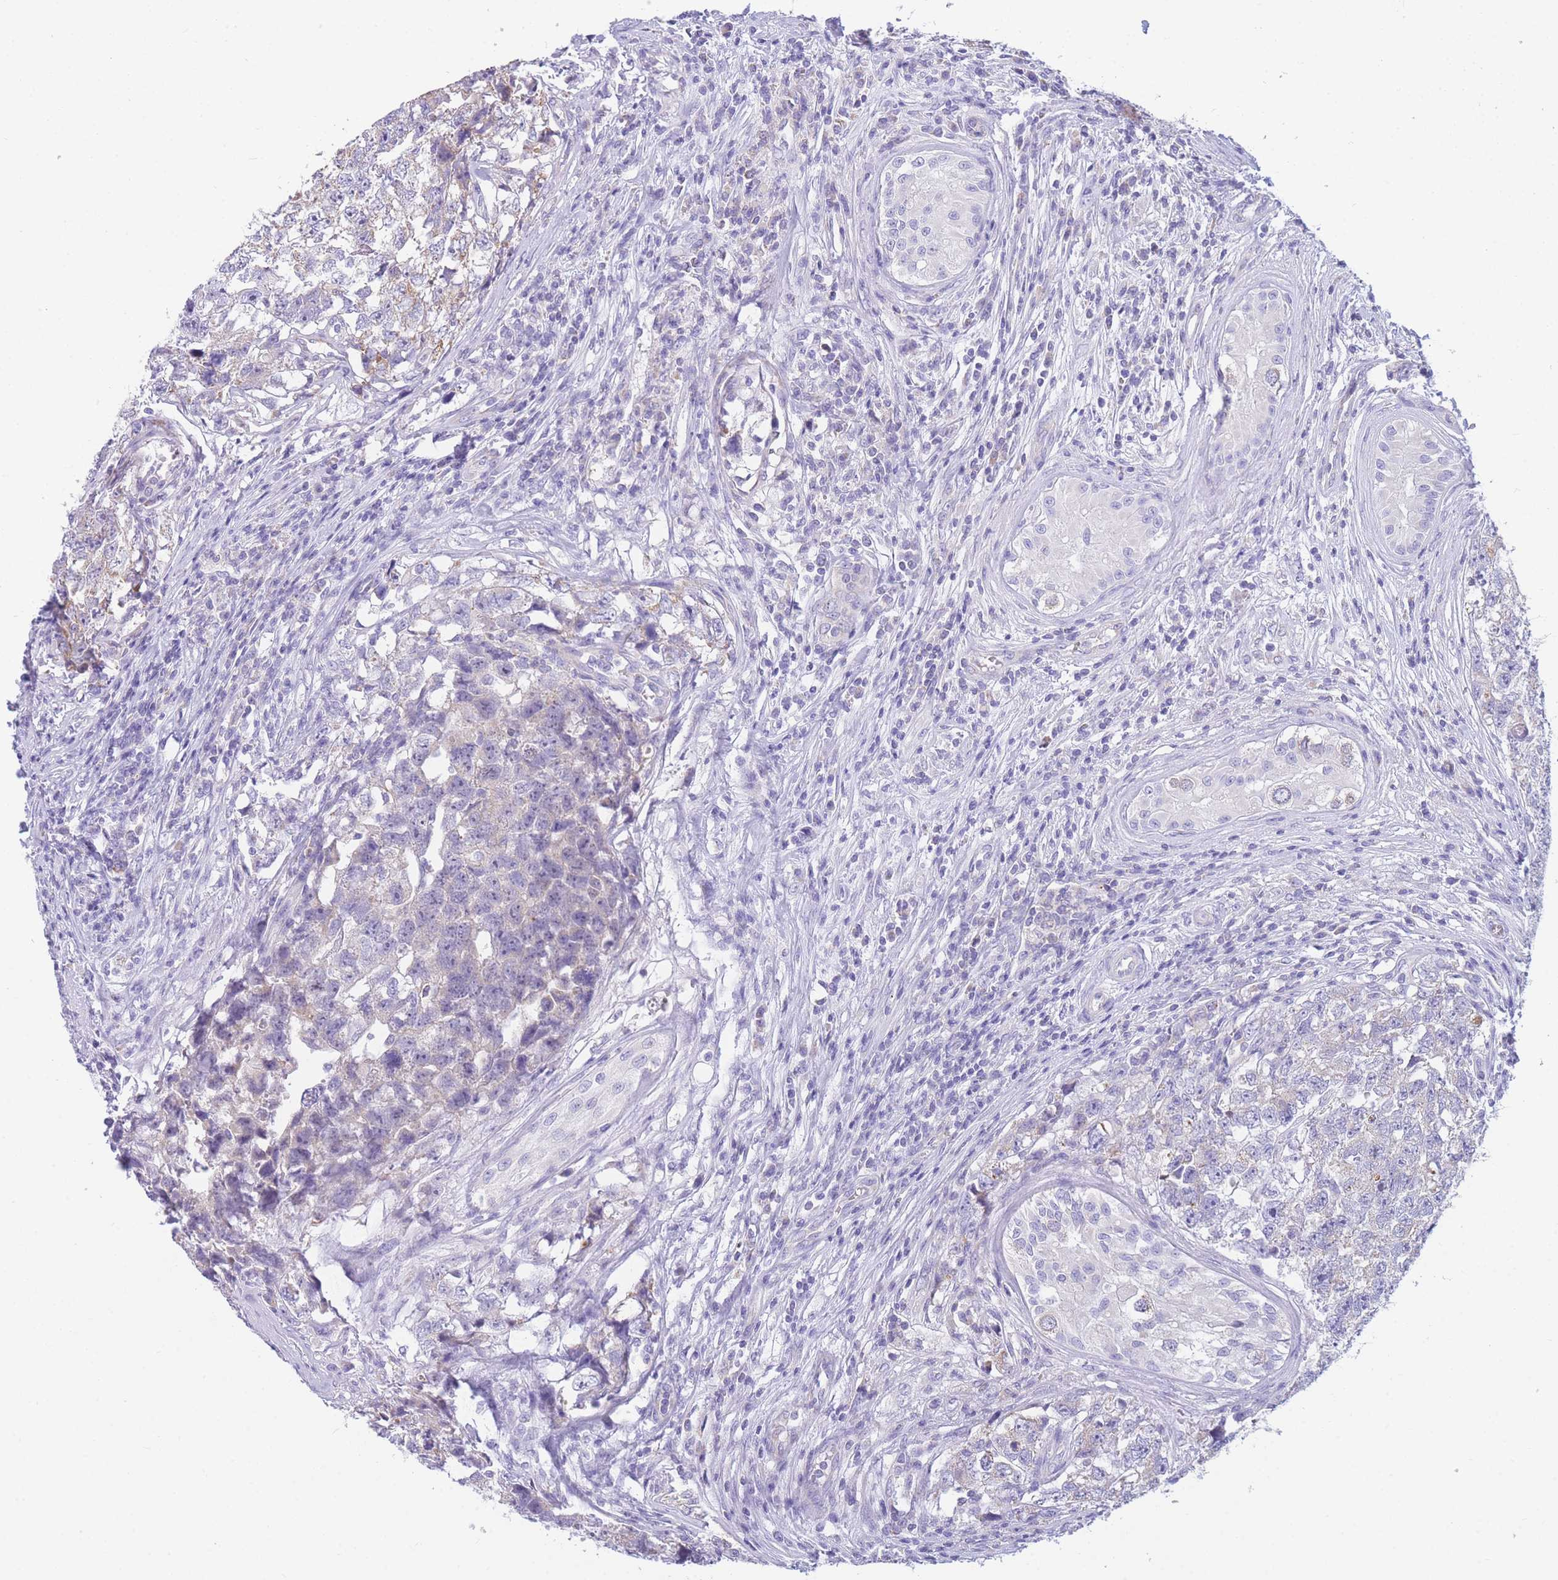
{"staining": {"intensity": "weak", "quantity": "<25%", "location": "cytoplasmic/membranous"}, "tissue": "testis cancer", "cell_type": "Tumor cells", "image_type": "cancer", "snomed": [{"axis": "morphology", "description": "Carcinoma, Embryonal, NOS"}, {"axis": "topography", "description": "Testis"}], "caption": "Tumor cells are negative for brown protein staining in testis cancer (embryonal carcinoma).", "gene": "DHRS11", "patient": {"sex": "male", "age": 22}}